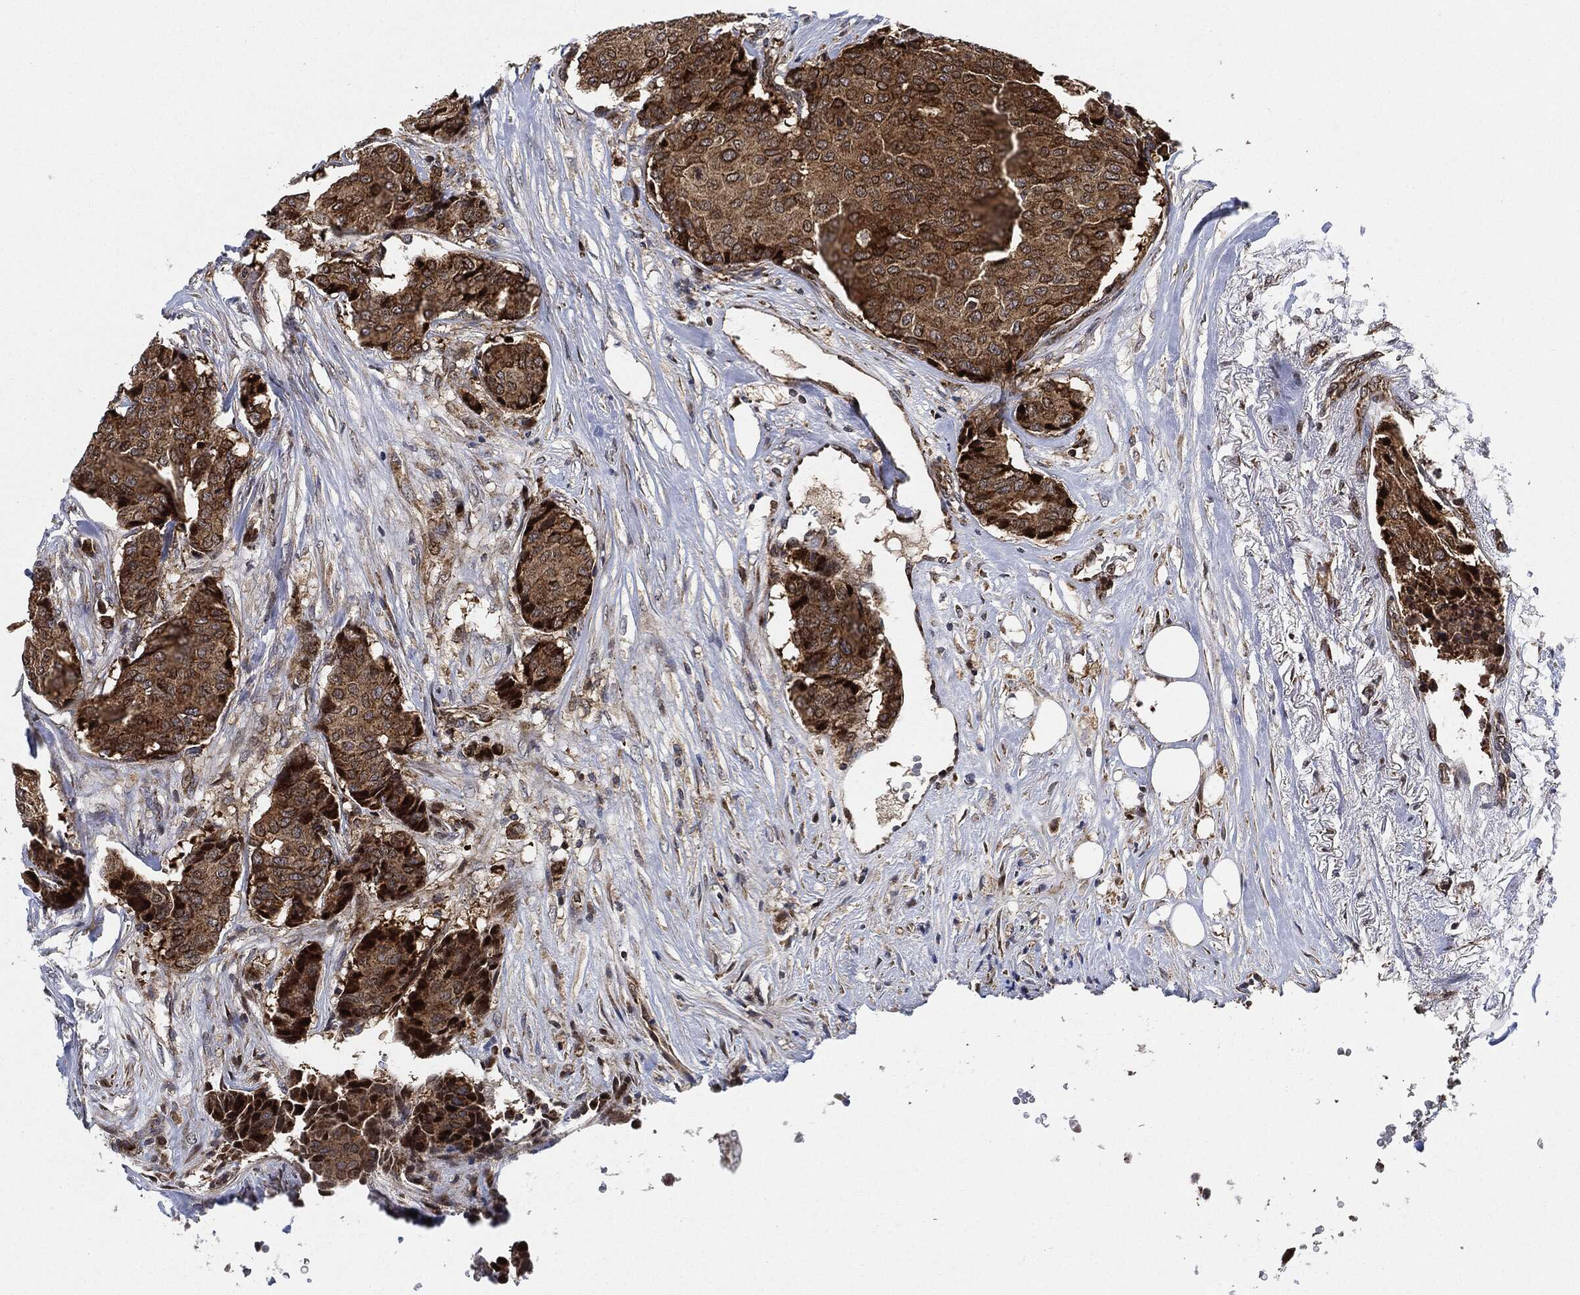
{"staining": {"intensity": "strong", "quantity": ">75%", "location": "cytoplasmic/membranous"}, "tissue": "breast cancer", "cell_type": "Tumor cells", "image_type": "cancer", "snomed": [{"axis": "morphology", "description": "Duct carcinoma"}, {"axis": "topography", "description": "Breast"}], "caption": "A histopathology image of breast intraductal carcinoma stained for a protein demonstrates strong cytoplasmic/membranous brown staining in tumor cells.", "gene": "RNASEL", "patient": {"sex": "female", "age": 75}}